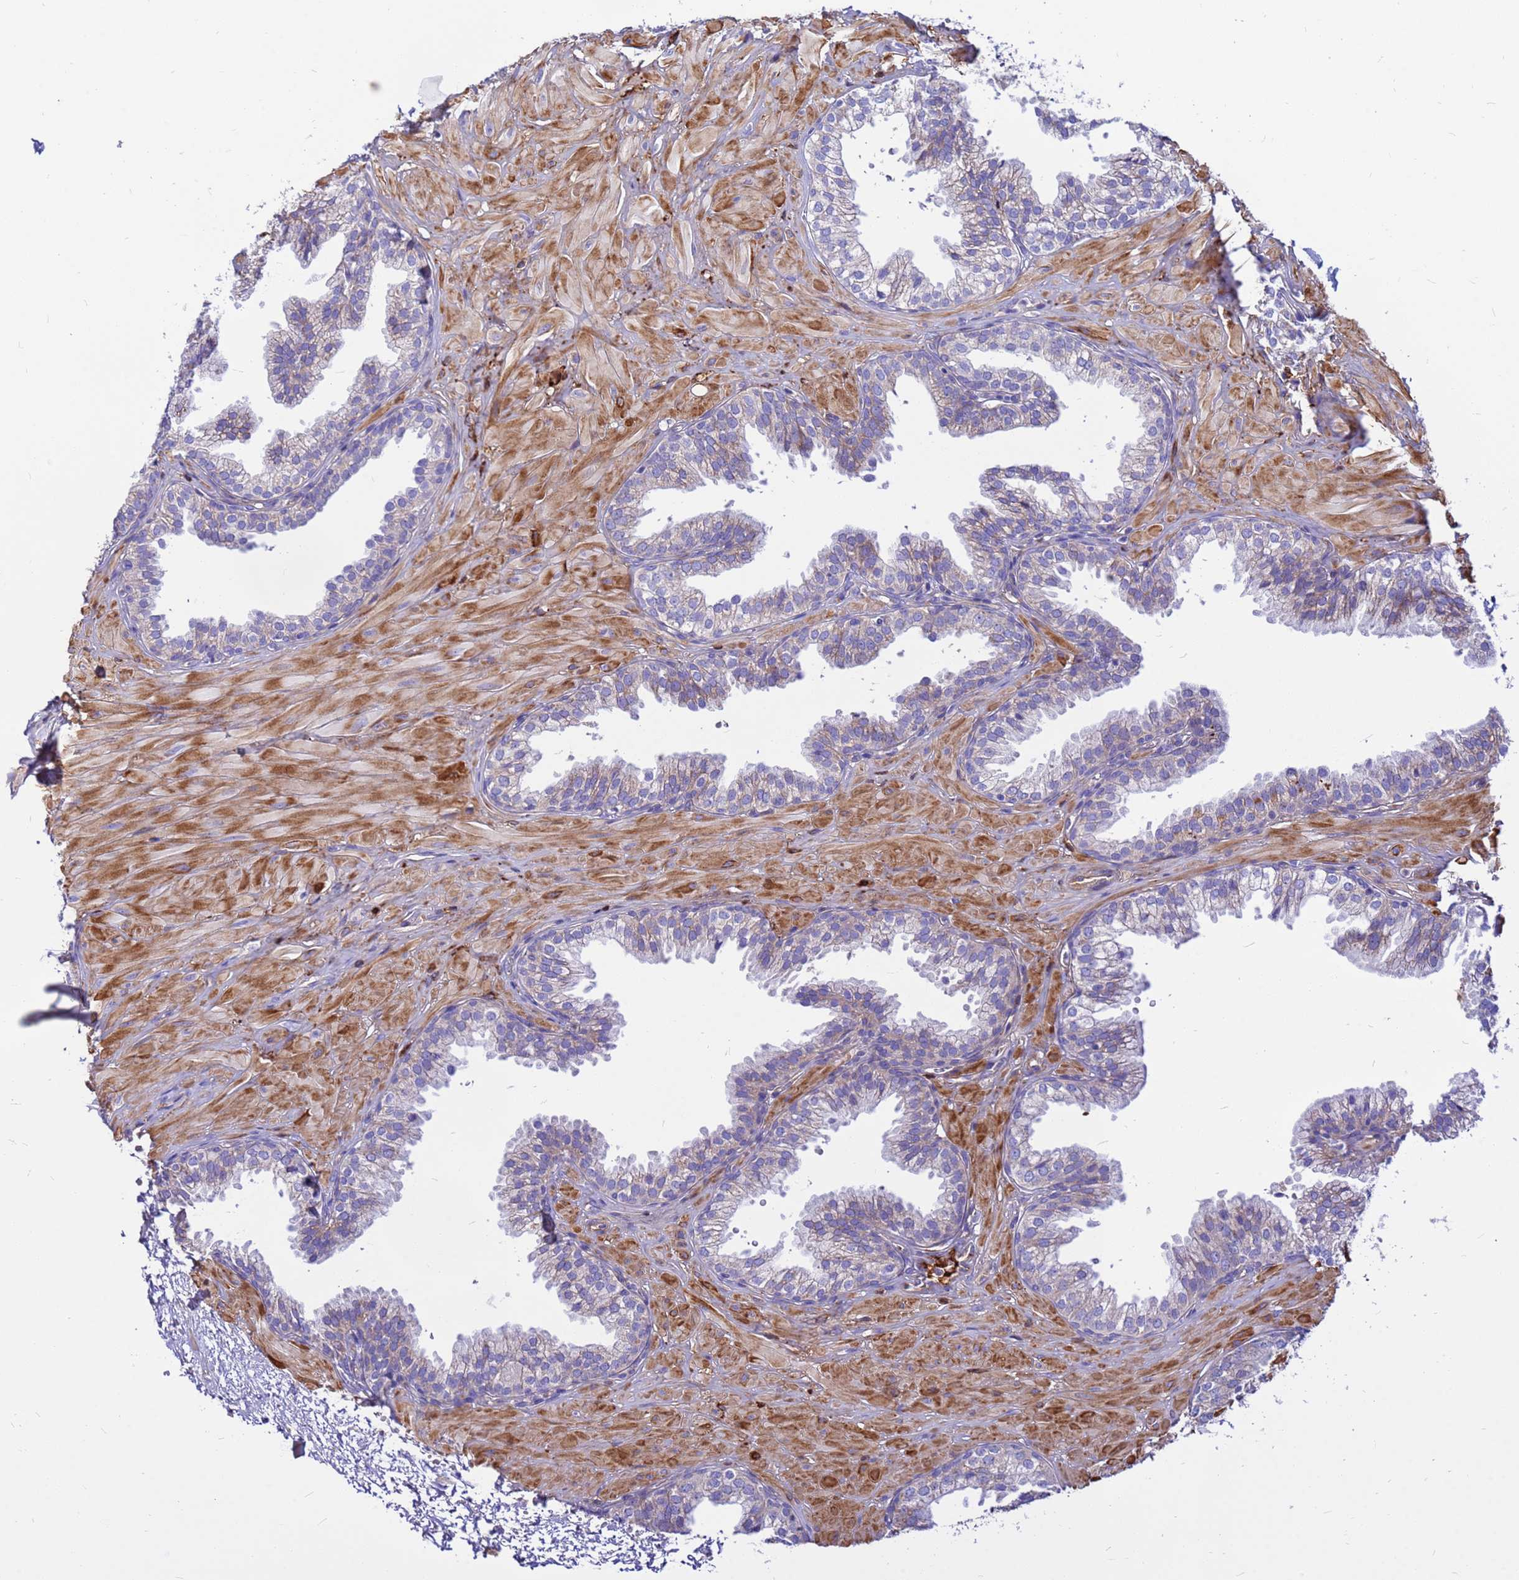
{"staining": {"intensity": "weak", "quantity": "<25%", "location": "cytoplasmic/membranous"}, "tissue": "prostate", "cell_type": "Glandular cells", "image_type": "normal", "snomed": [{"axis": "morphology", "description": "Normal tissue, NOS"}, {"axis": "topography", "description": "Prostate"}, {"axis": "topography", "description": "Peripheral nerve tissue"}], "caption": "Immunohistochemistry of normal human prostate demonstrates no positivity in glandular cells.", "gene": "CRHBP", "patient": {"sex": "male", "age": 55}}